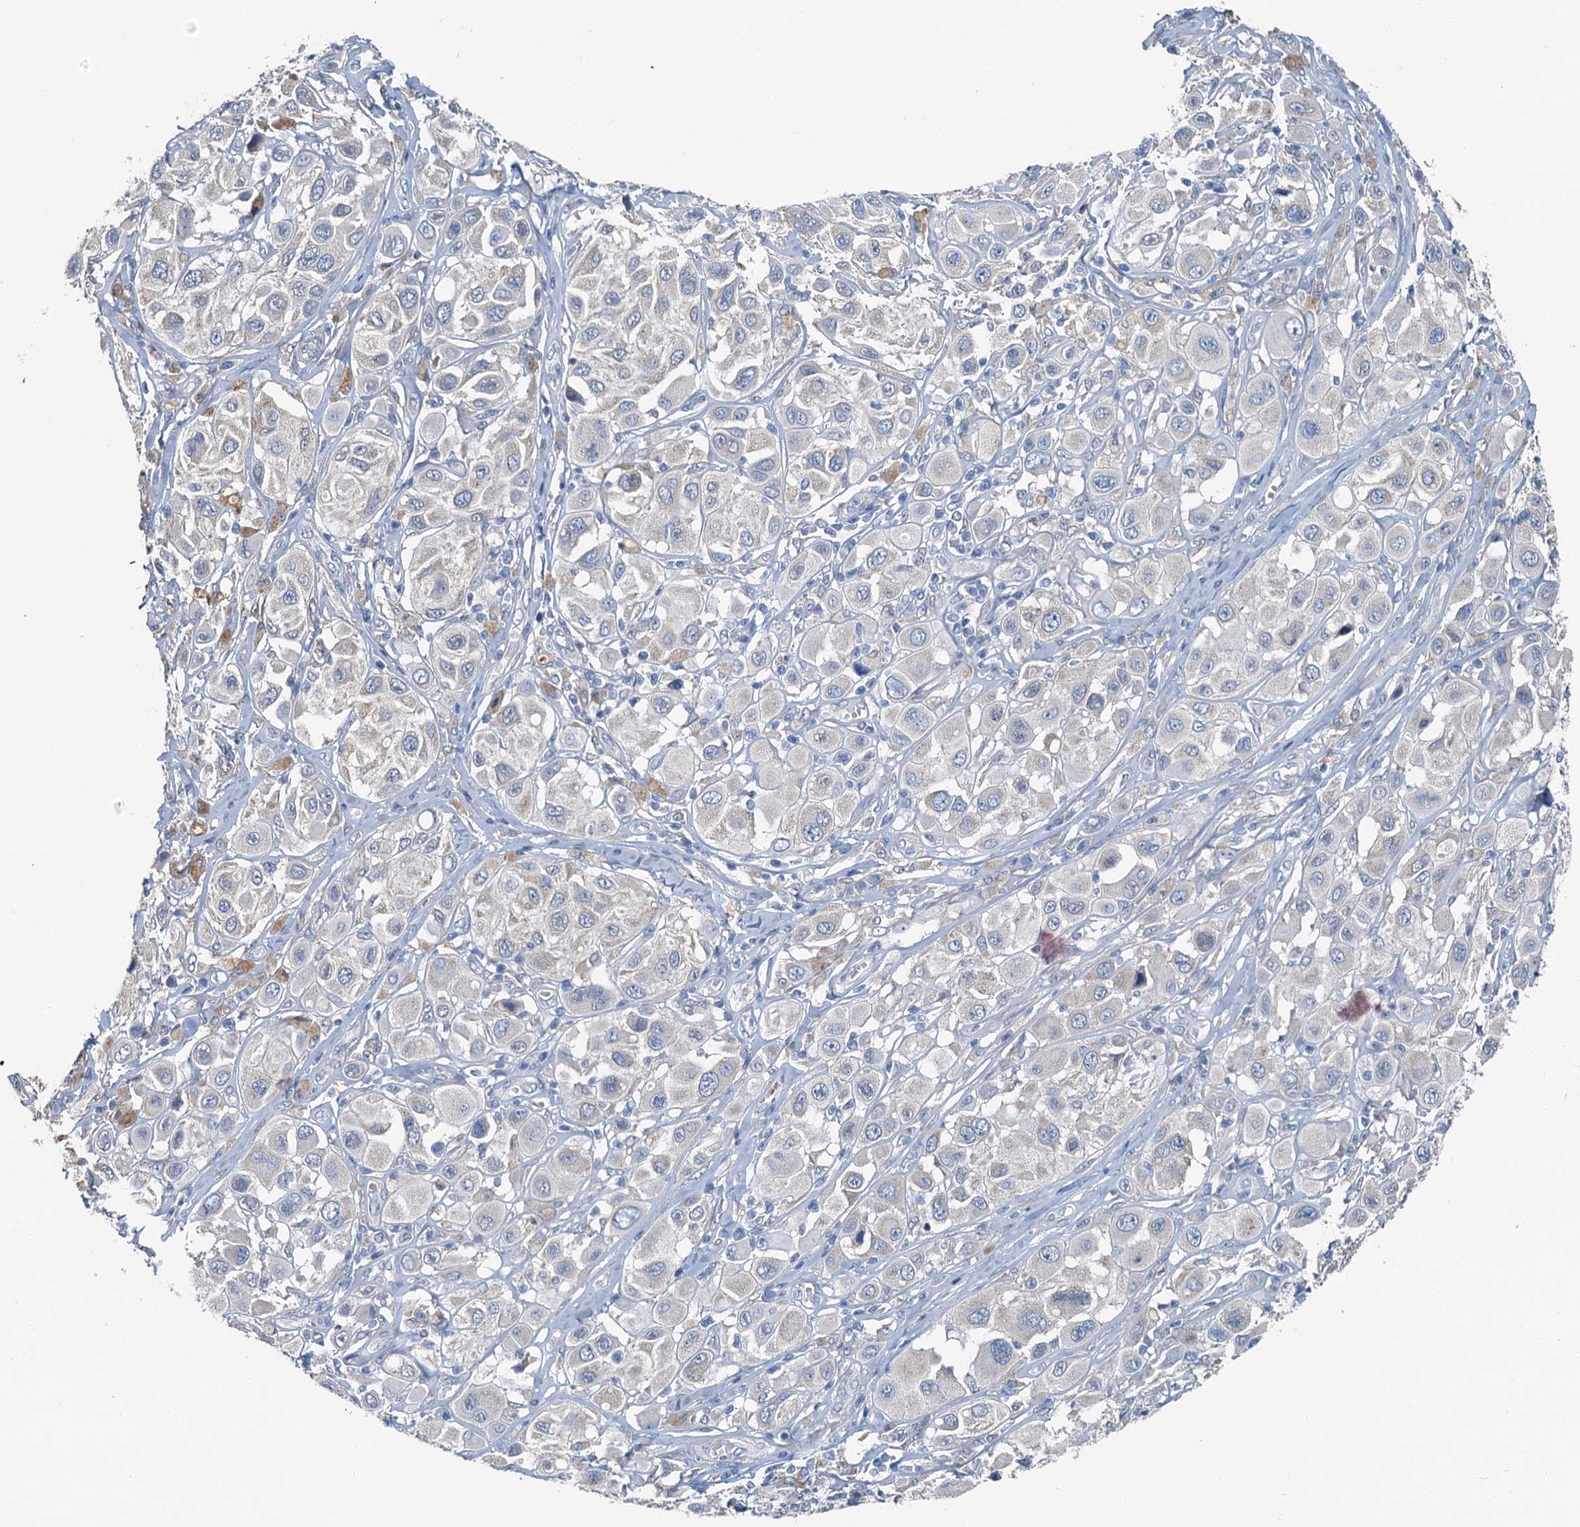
{"staining": {"intensity": "negative", "quantity": "none", "location": "none"}, "tissue": "melanoma", "cell_type": "Tumor cells", "image_type": "cancer", "snomed": [{"axis": "morphology", "description": "Malignant melanoma, Metastatic site"}, {"axis": "topography", "description": "Skin"}], "caption": "The IHC image has no significant expression in tumor cells of melanoma tissue.", "gene": "C6orf120", "patient": {"sex": "male", "age": 41}}